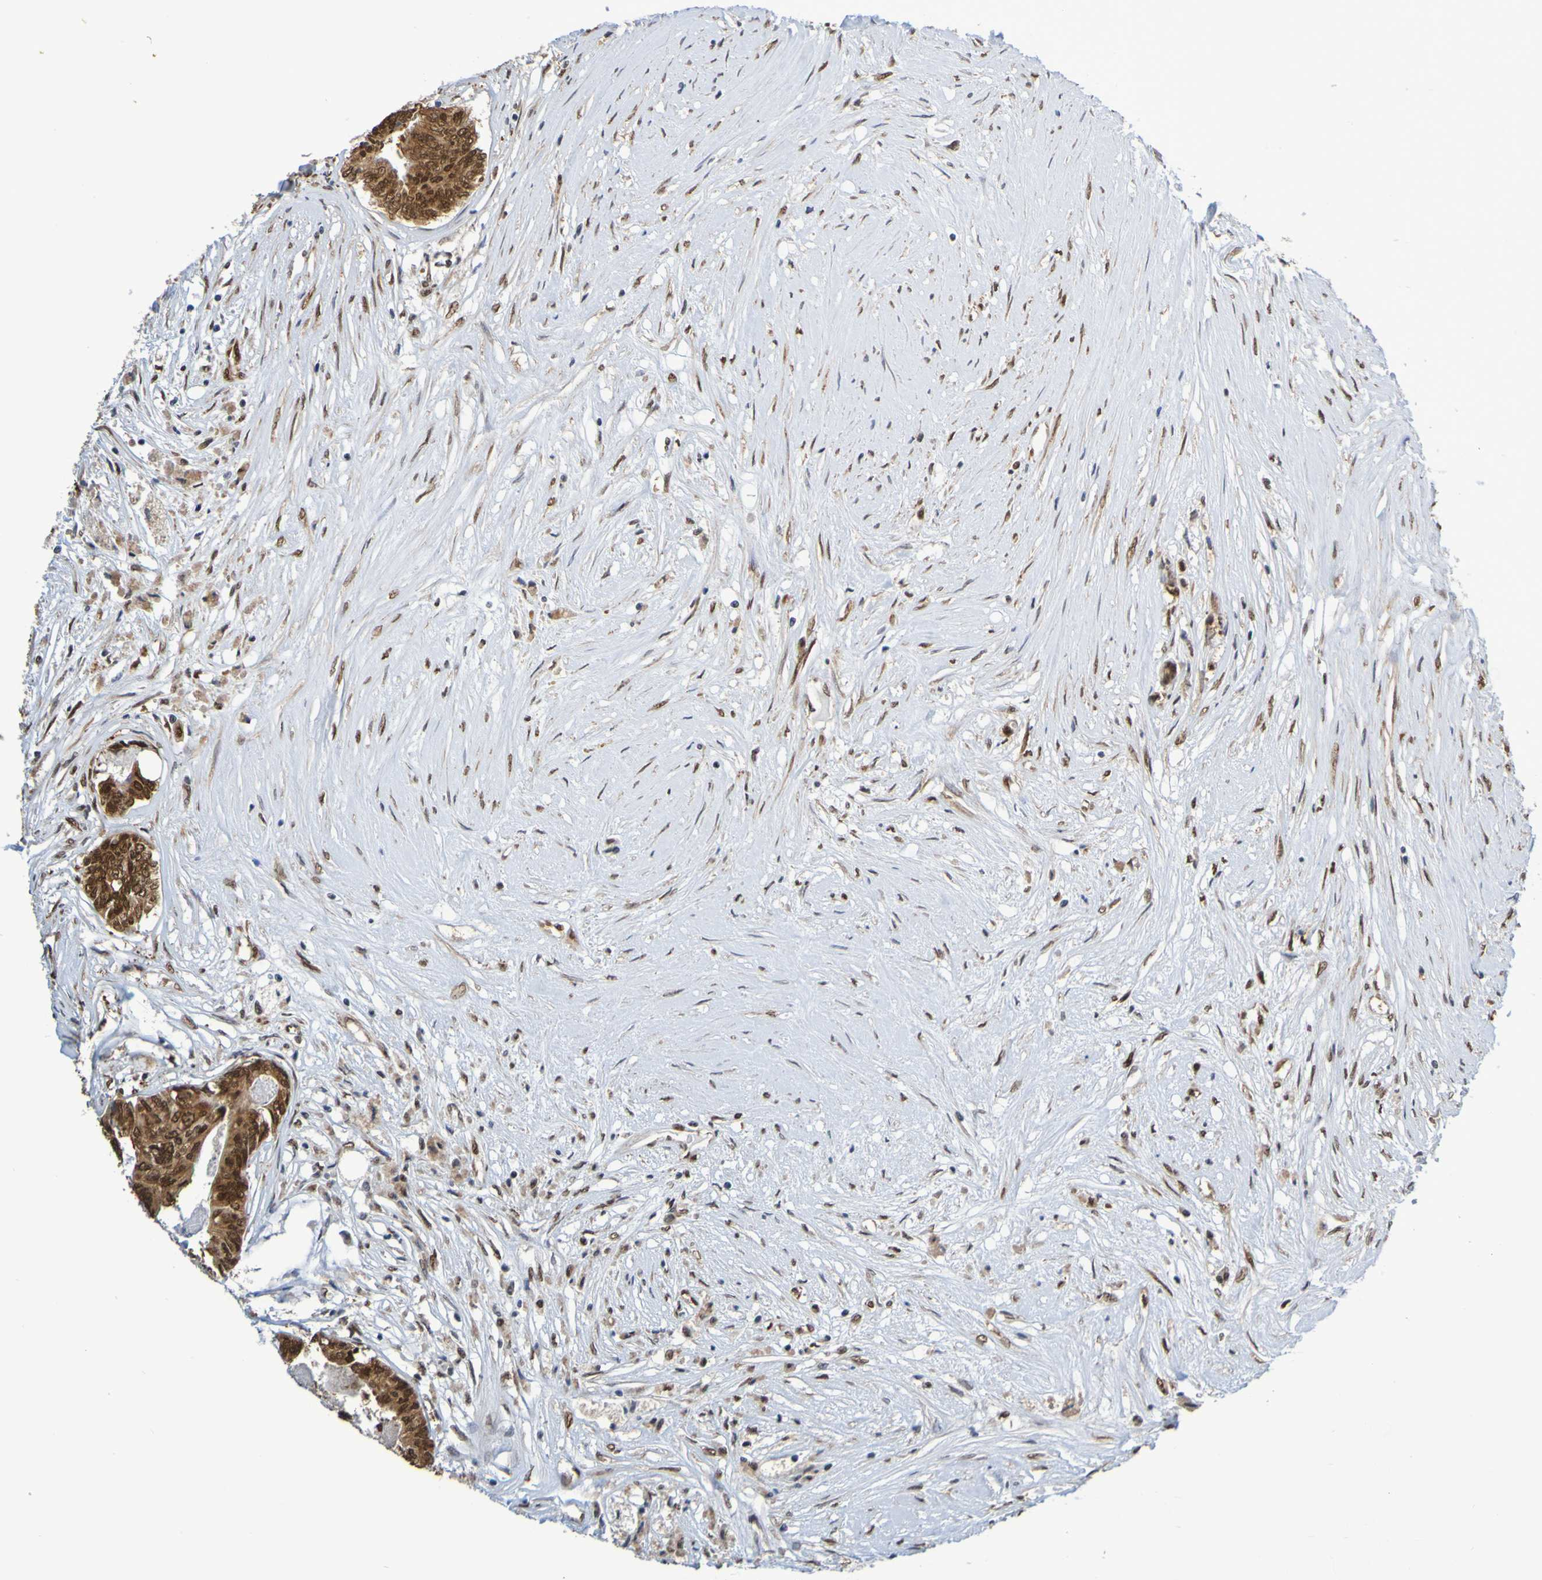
{"staining": {"intensity": "strong", "quantity": ">75%", "location": "nuclear"}, "tissue": "colorectal cancer", "cell_type": "Tumor cells", "image_type": "cancer", "snomed": [{"axis": "morphology", "description": "Adenocarcinoma, NOS"}, {"axis": "topography", "description": "Rectum"}], "caption": "Strong nuclear positivity is present in approximately >75% of tumor cells in colorectal cancer.", "gene": "HDAC2", "patient": {"sex": "male", "age": 63}}